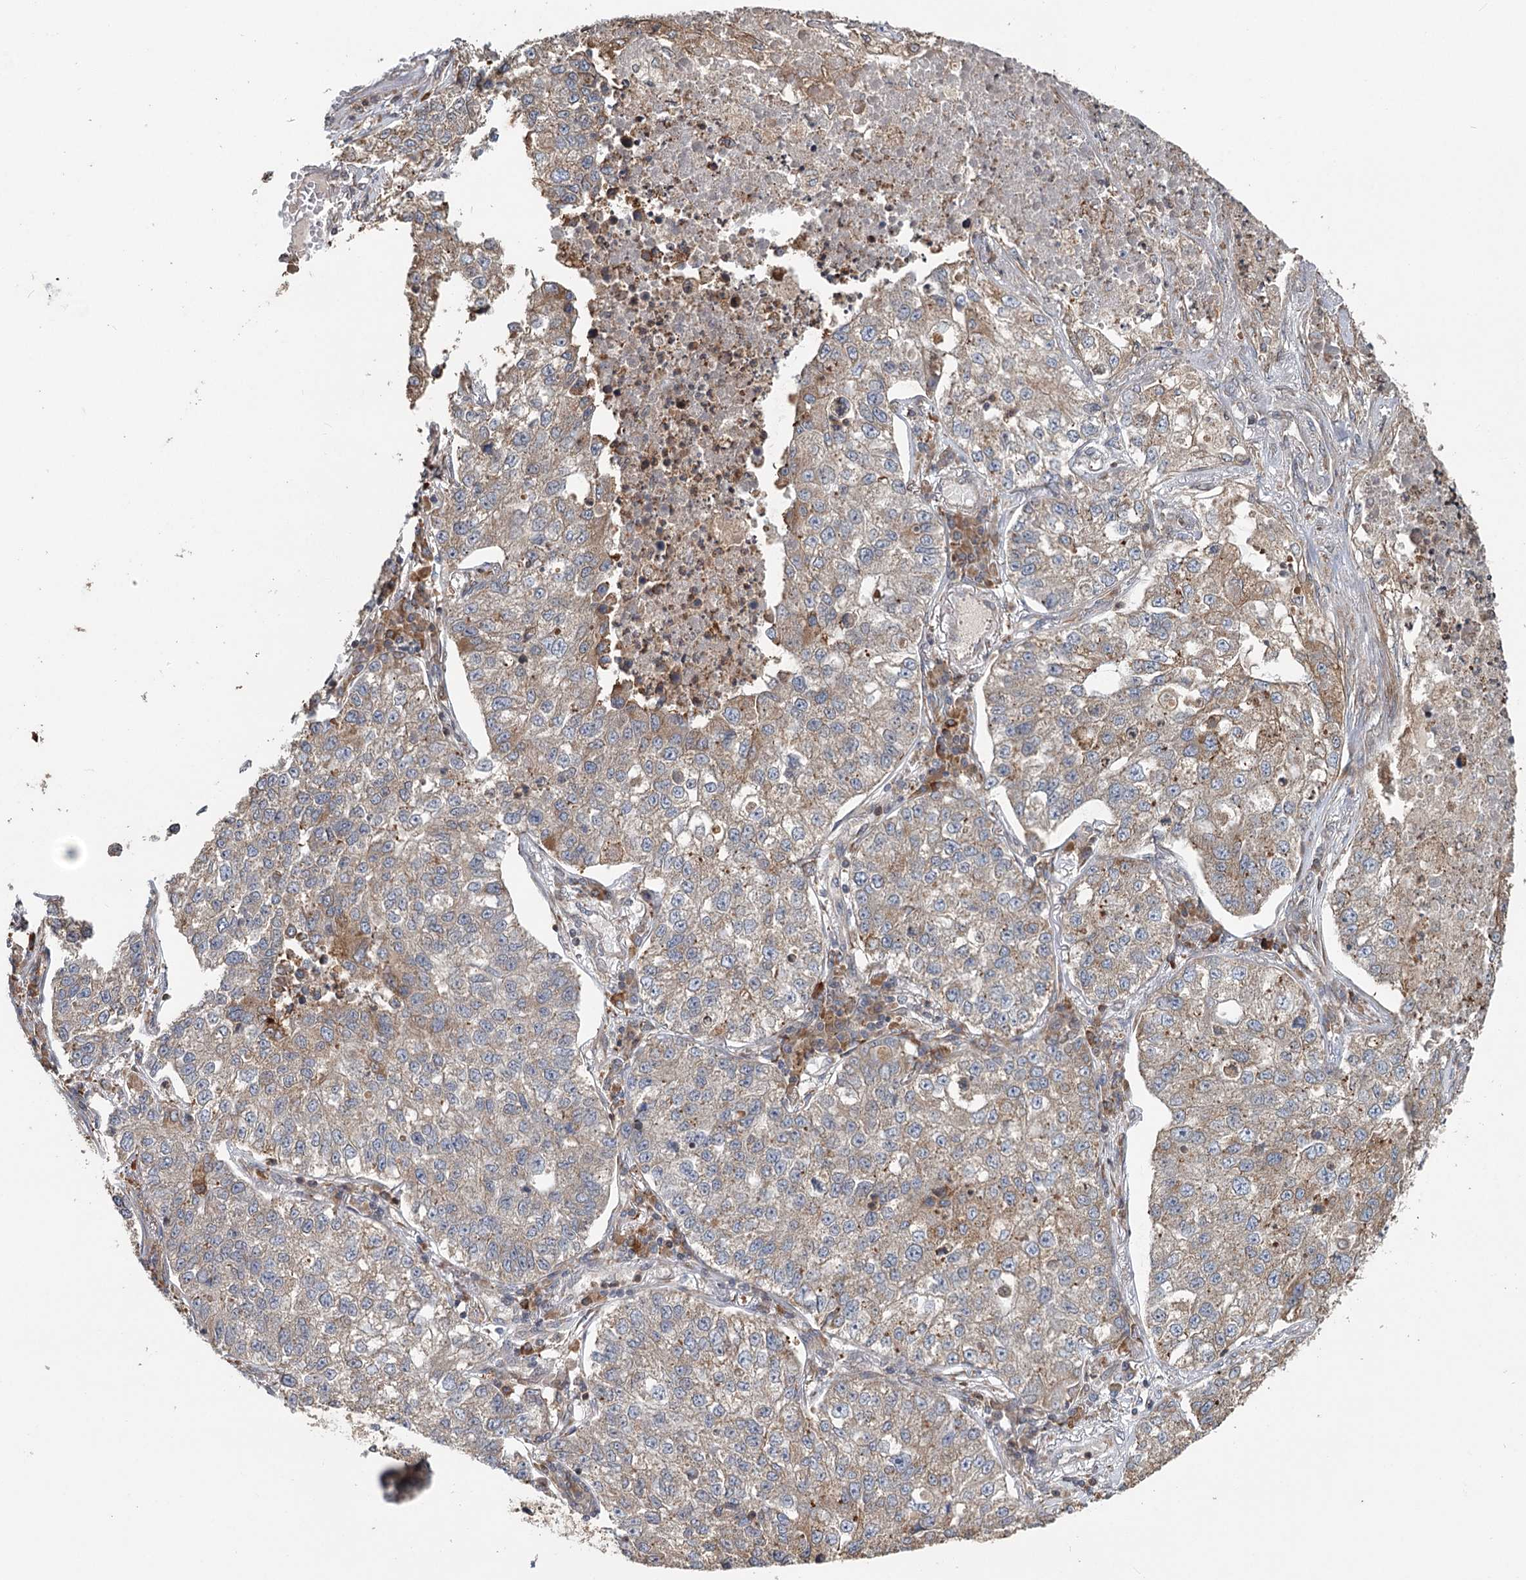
{"staining": {"intensity": "weak", "quantity": "<25%", "location": "cytoplasmic/membranous"}, "tissue": "lung cancer", "cell_type": "Tumor cells", "image_type": "cancer", "snomed": [{"axis": "morphology", "description": "Adenocarcinoma, NOS"}, {"axis": "topography", "description": "Lung"}], "caption": "There is no significant expression in tumor cells of lung adenocarcinoma.", "gene": "RNF111", "patient": {"sex": "male", "age": 49}}